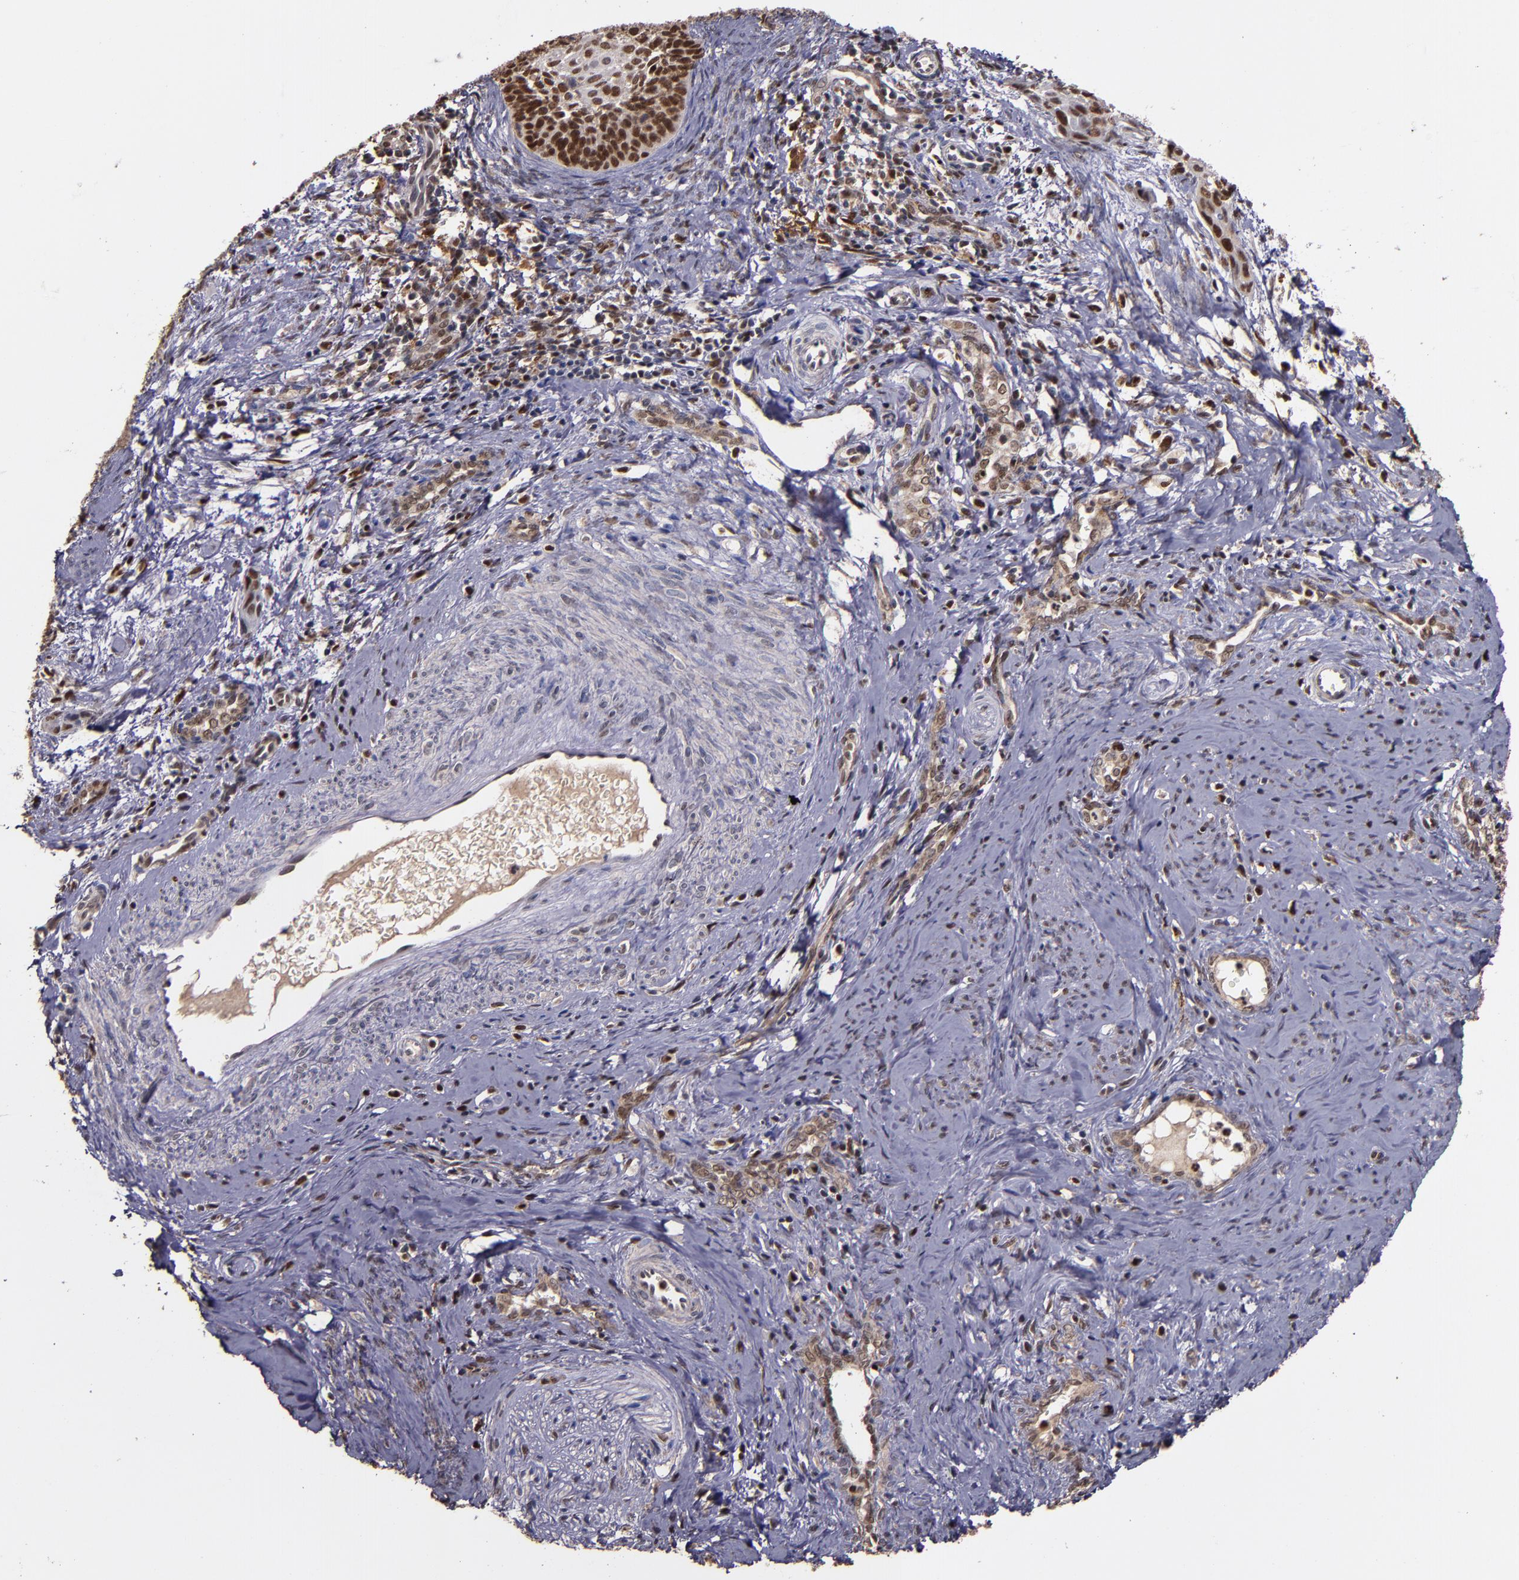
{"staining": {"intensity": "strong", "quantity": ">75%", "location": "nuclear"}, "tissue": "cervical cancer", "cell_type": "Tumor cells", "image_type": "cancer", "snomed": [{"axis": "morphology", "description": "Squamous cell carcinoma, NOS"}, {"axis": "topography", "description": "Cervix"}], "caption": "DAB immunohistochemical staining of human squamous cell carcinoma (cervical) exhibits strong nuclear protein expression in about >75% of tumor cells.", "gene": "CHEK2", "patient": {"sex": "female", "age": 33}}